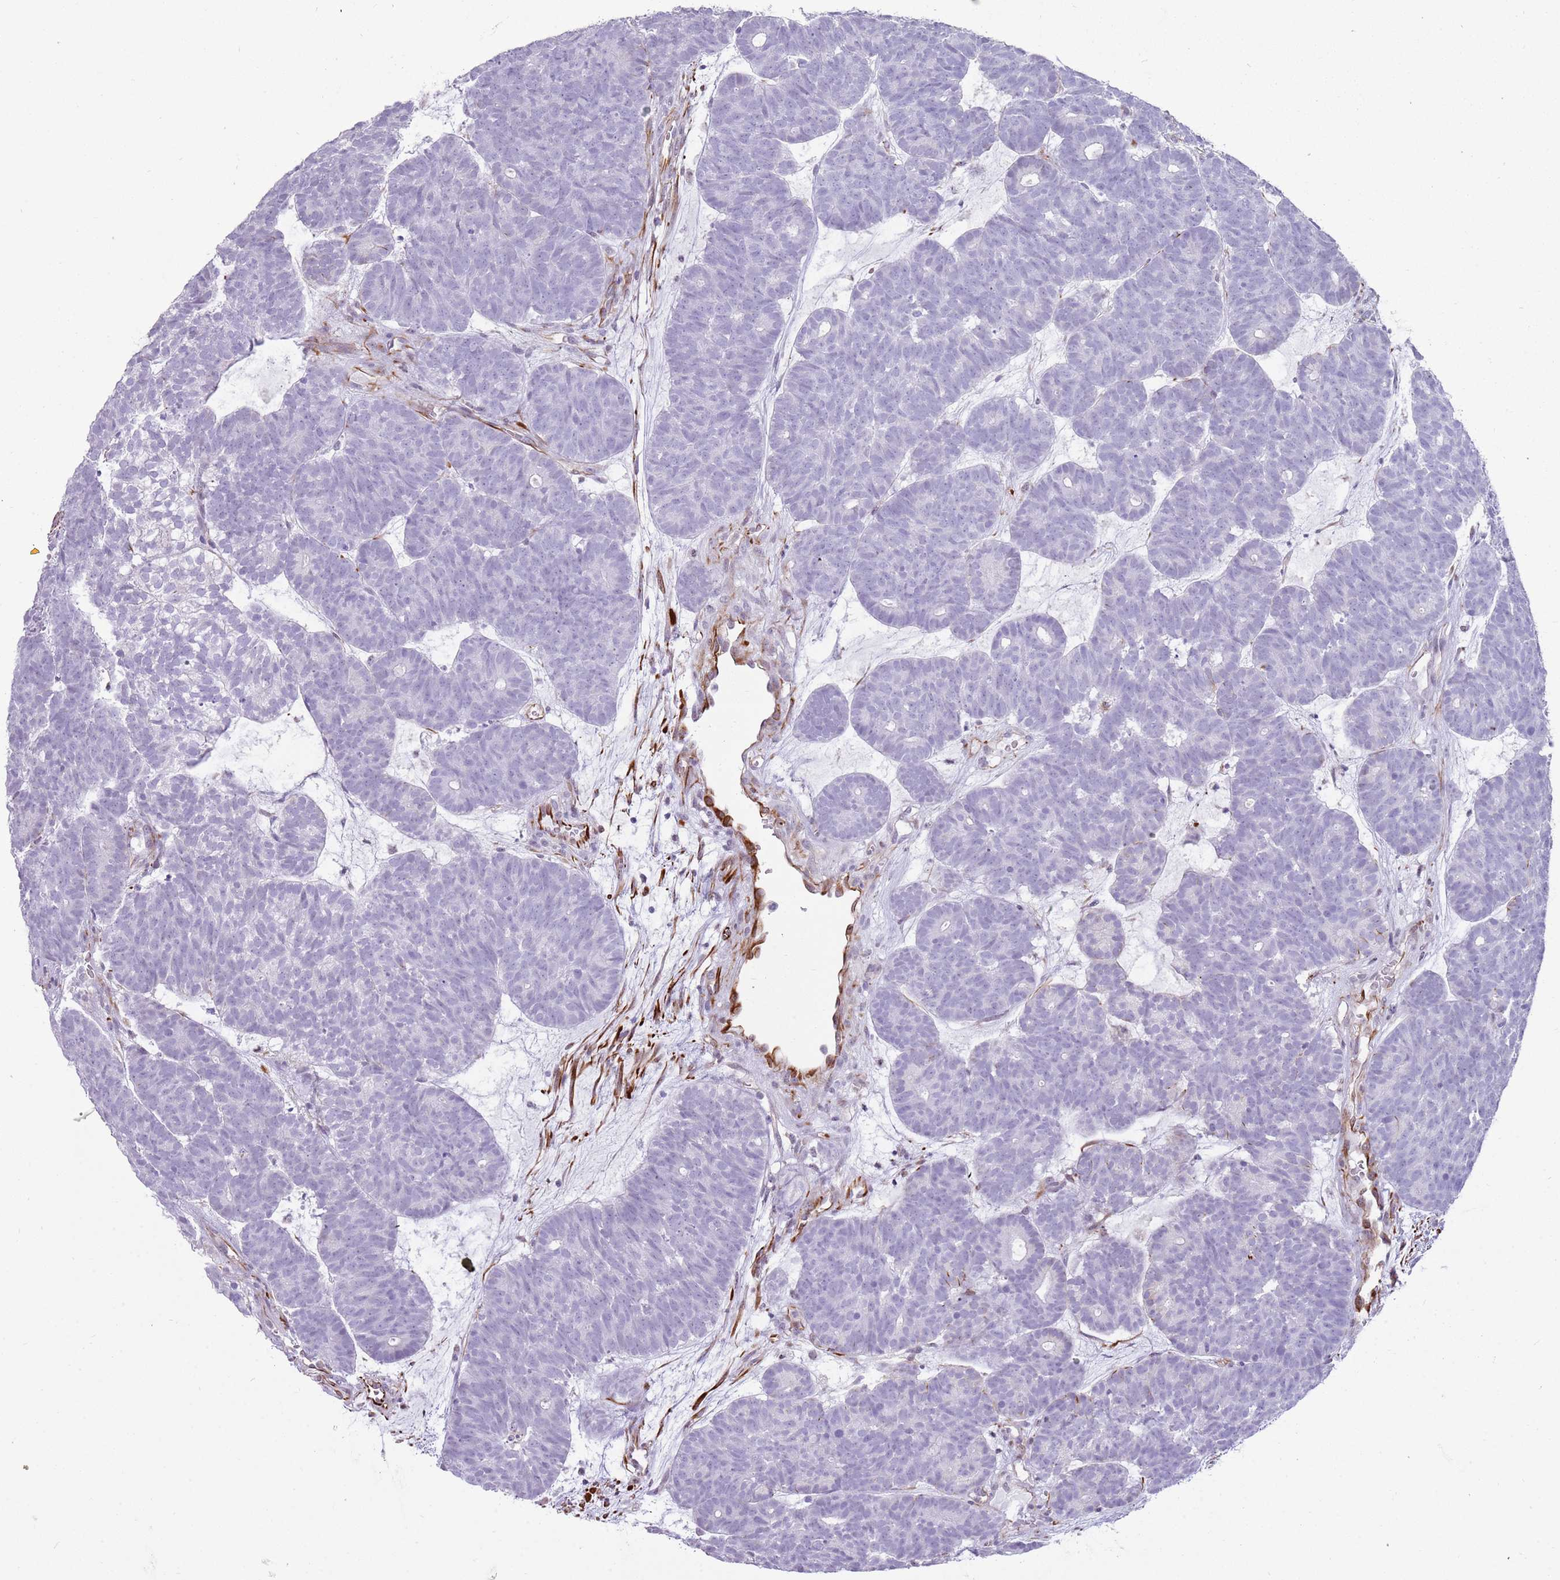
{"staining": {"intensity": "negative", "quantity": "none", "location": "none"}, "tissue": "head and neck cancer", "cell_type": "Tumor cells", "image_type": "cancer", "snomed": [{"axis": "morphology", "description": "Adenocarcinoma, NOS"}, {"axis": "topography", "description": "Head-Neck"}], "caption": "Head and neck cancer stained for a protein using immunohistochemistry displays no expression tumor cells.", "gene": "NBPF3", "patient": {"sex": "female", "age": 81}}